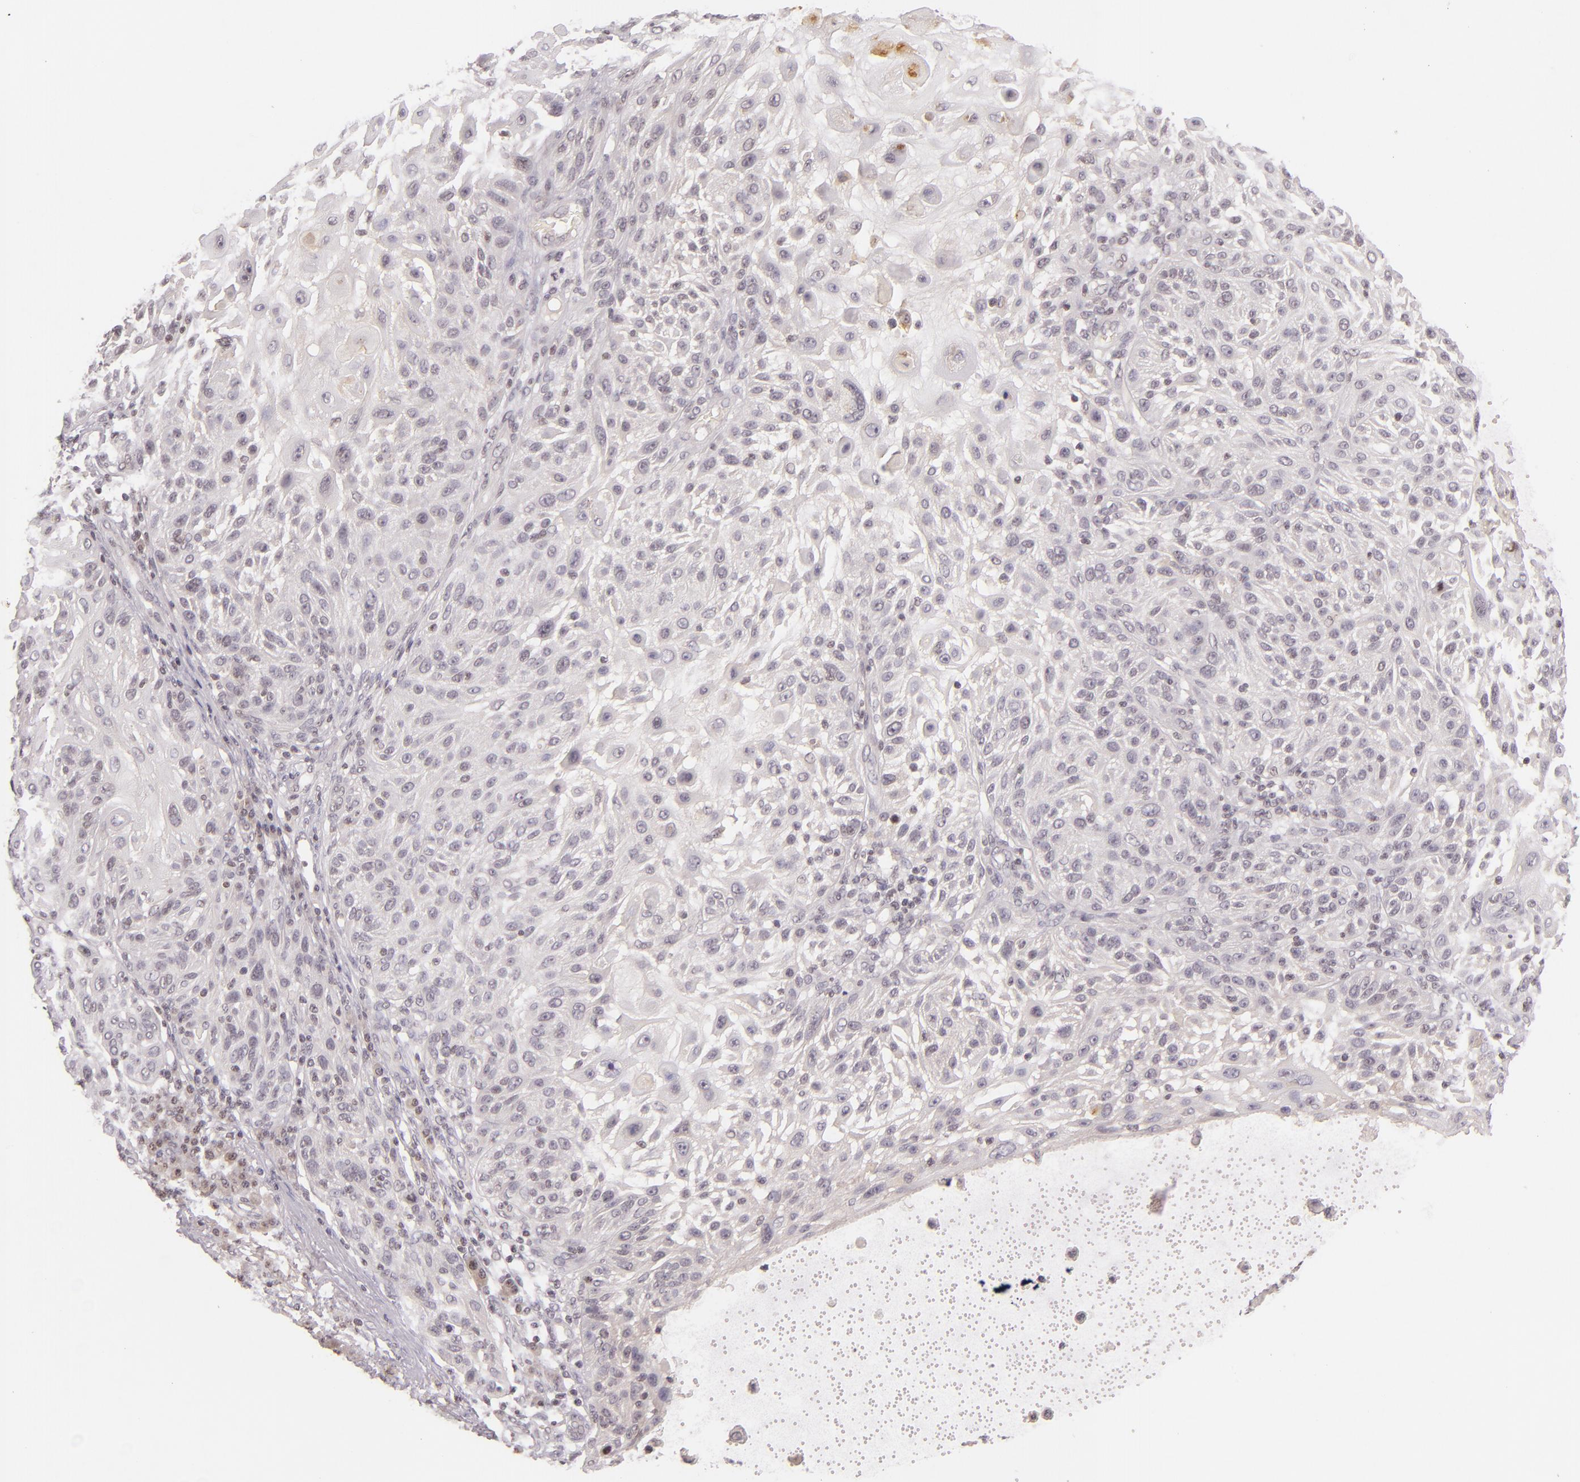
{"staining": {"intensity": "negative", "quantity": "none", "location": "none"}, "tissue": "skin cancer", "cell_type": "Tumor cells", "image_type": "cancer", "snomed": [{"axis": "morphology", "description": "Squamous cell carcinoma, NOS"}, {"axis": "topography", "description": "Skin"}], "caption": "Immunohistochemical staining of human skin cancer shows no significant staining in tumor cells. (Immunohistochemistry, brightfield microscopy, high magnification).", "gene": "CASP8", "patient": {"sex": "female", "age": 89}}